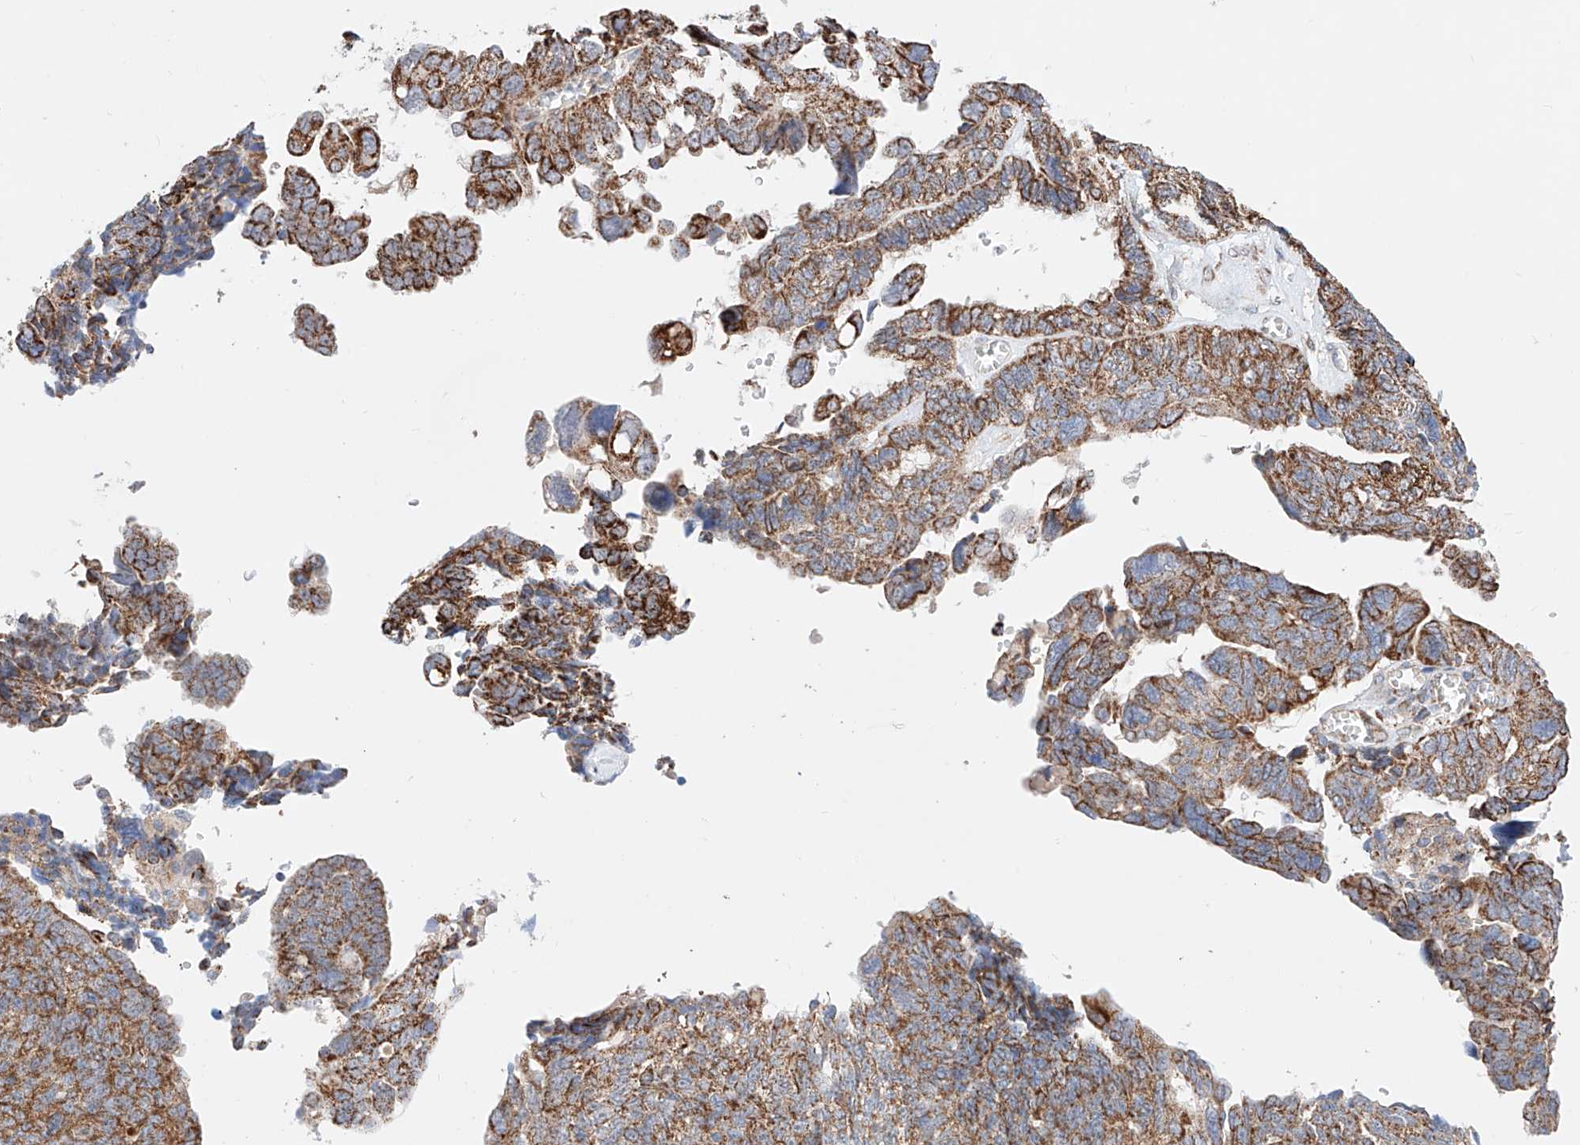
{"staining": {"intensity": "moderate", "quantity": ">75%", "location": "cytoplasmic/membranous"}, "tissue": "ovarian cancer", "cell_type": "Tumor cells", "image_type": "cancer", "snomed": [{"axis": "morphology", "description": "Cystadenocarcinoma, serous, NOS"}, {"axis": "topography", "description": "Ovary"}], "caption": "There is medium levels of moderate cytoplasmic/membranous positivity in tumor cells of ovarian cancer, as demonstrated by immunohistochemical staining (brown color).", "gene": "KTI12", "patient": {"sex": "female", "age": 79}}